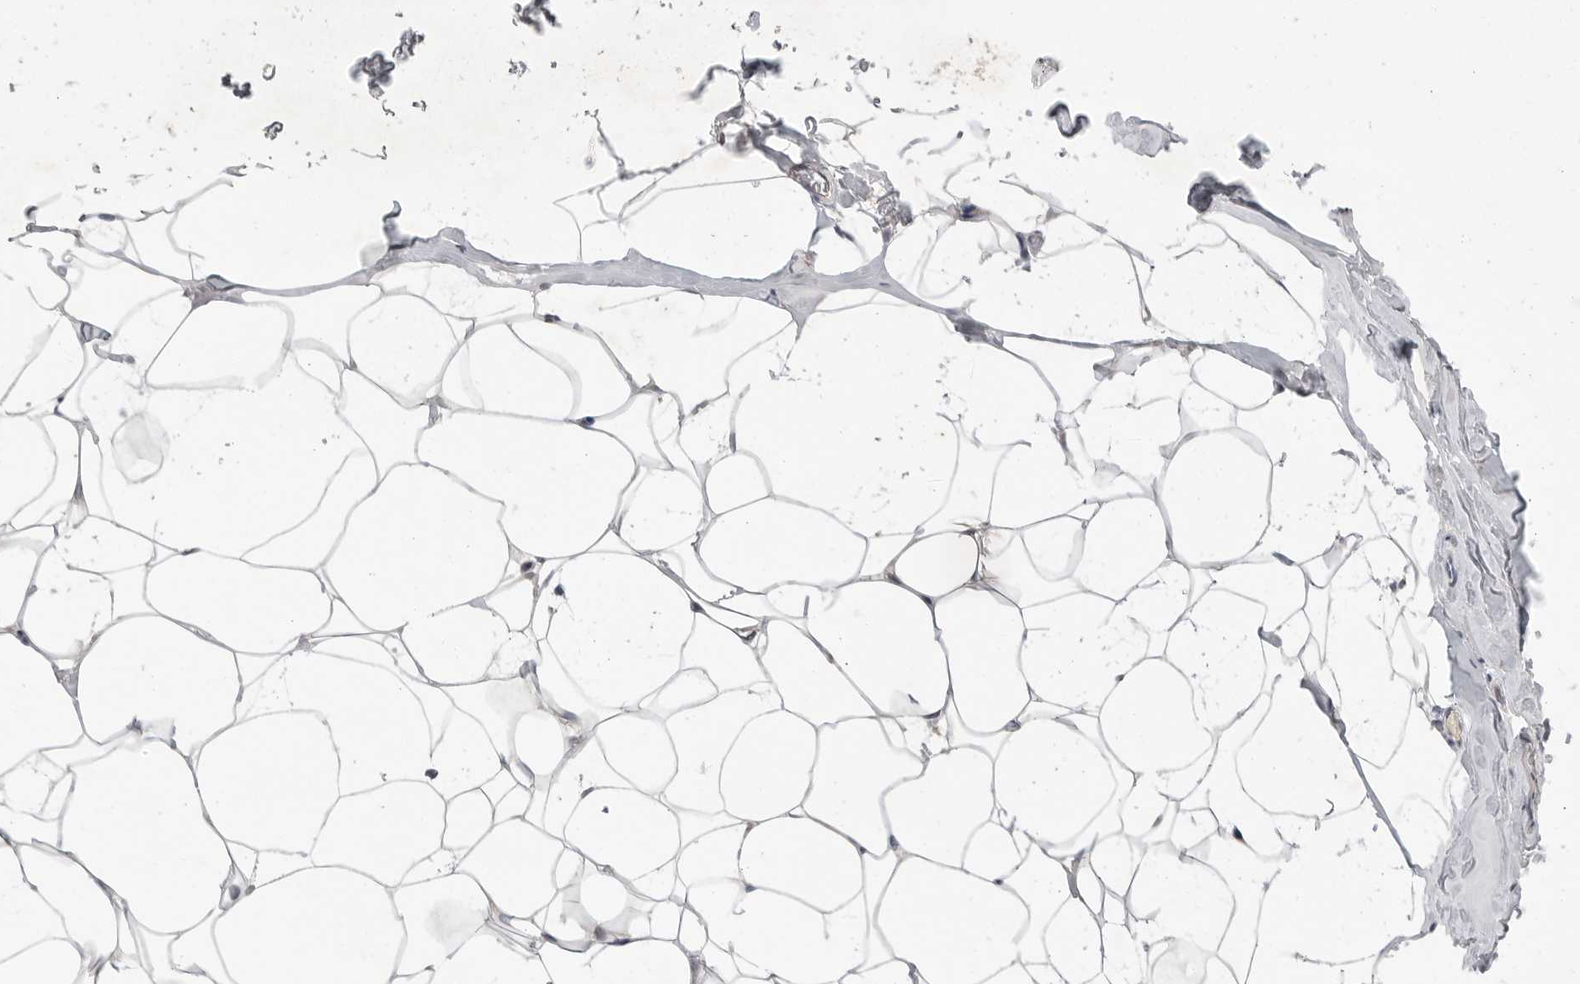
{"staining": {"intensity": "negative", "quantity": "none", "location": "none"}, "tissue": "adipose tissue", "cell_type": "Adipocytes", "image_type": "normal", "snomed": [{"axis": "morphology", "description": "Normal tissue, NOS"}, {"axis": "morphology", "description": "Fibrosis, NOS"}, {"axis": "topography", "description": "Breast"}, {"axis": "topography", "description": "Adipose tissue"}], "caption": "High power microscopy histopathology image of an IHC image of normal adipose tissue, revealing no significant expression in adipocytes.", "gene": "FBXO43", "patient": {"sex": "female", "age": 39}}